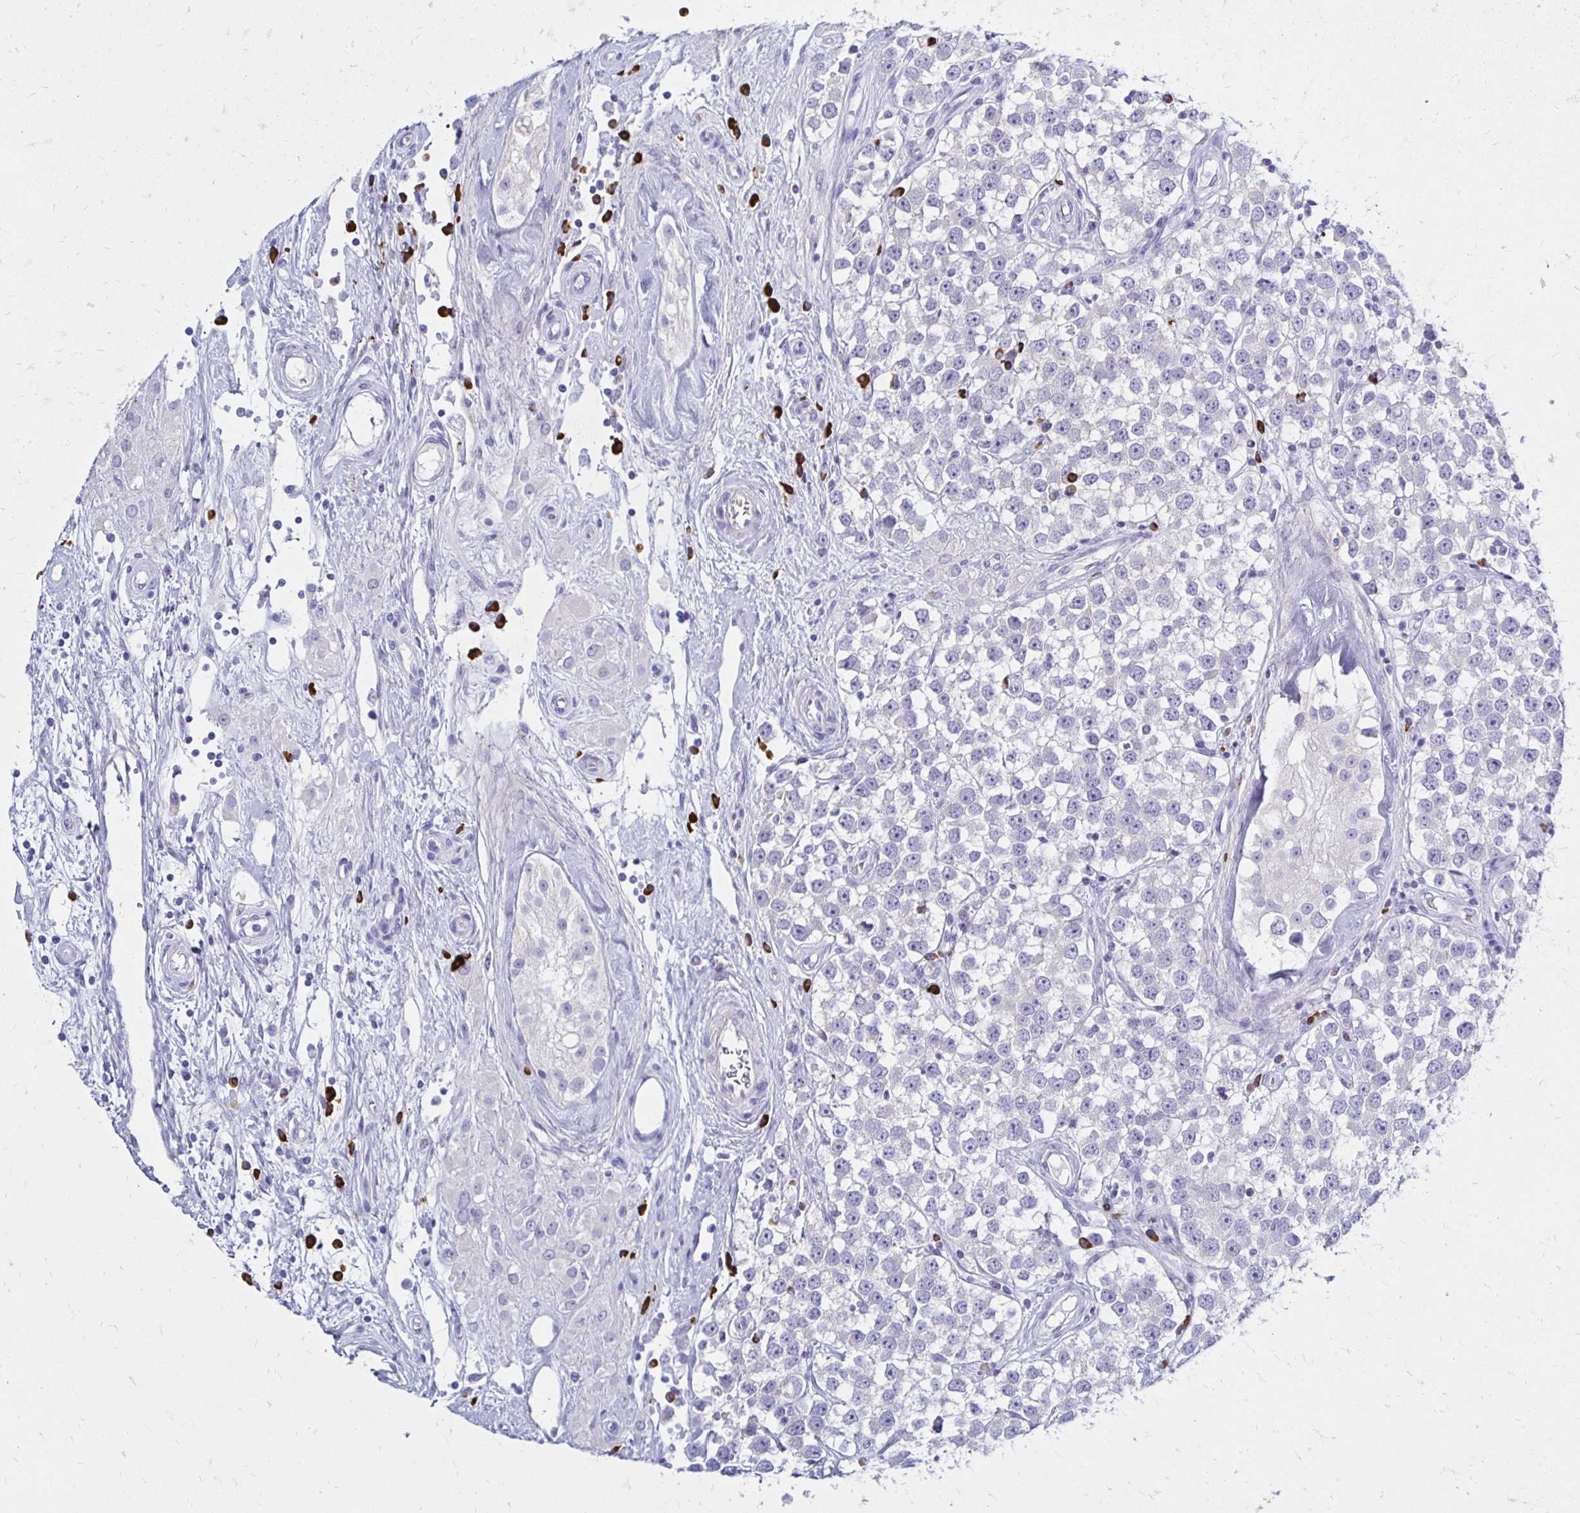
{"staining": {"intensity": "negative", "quantity": "none", "location": "none"}, "tissue": "testis cancer", "cell_type": "Tumor cells", "image_type": "cancer", "snomed": [{"axis": "morphology", "description": "Seminoma, NOS"}, {"axis": "topography", "description": "Testis"}], "caption": "Immunohistochemical staining of human testis cancer reveals no significant expression in tumor cells.", "gene": "FNTB", "patient": {"sex": "male", "age": 34}}